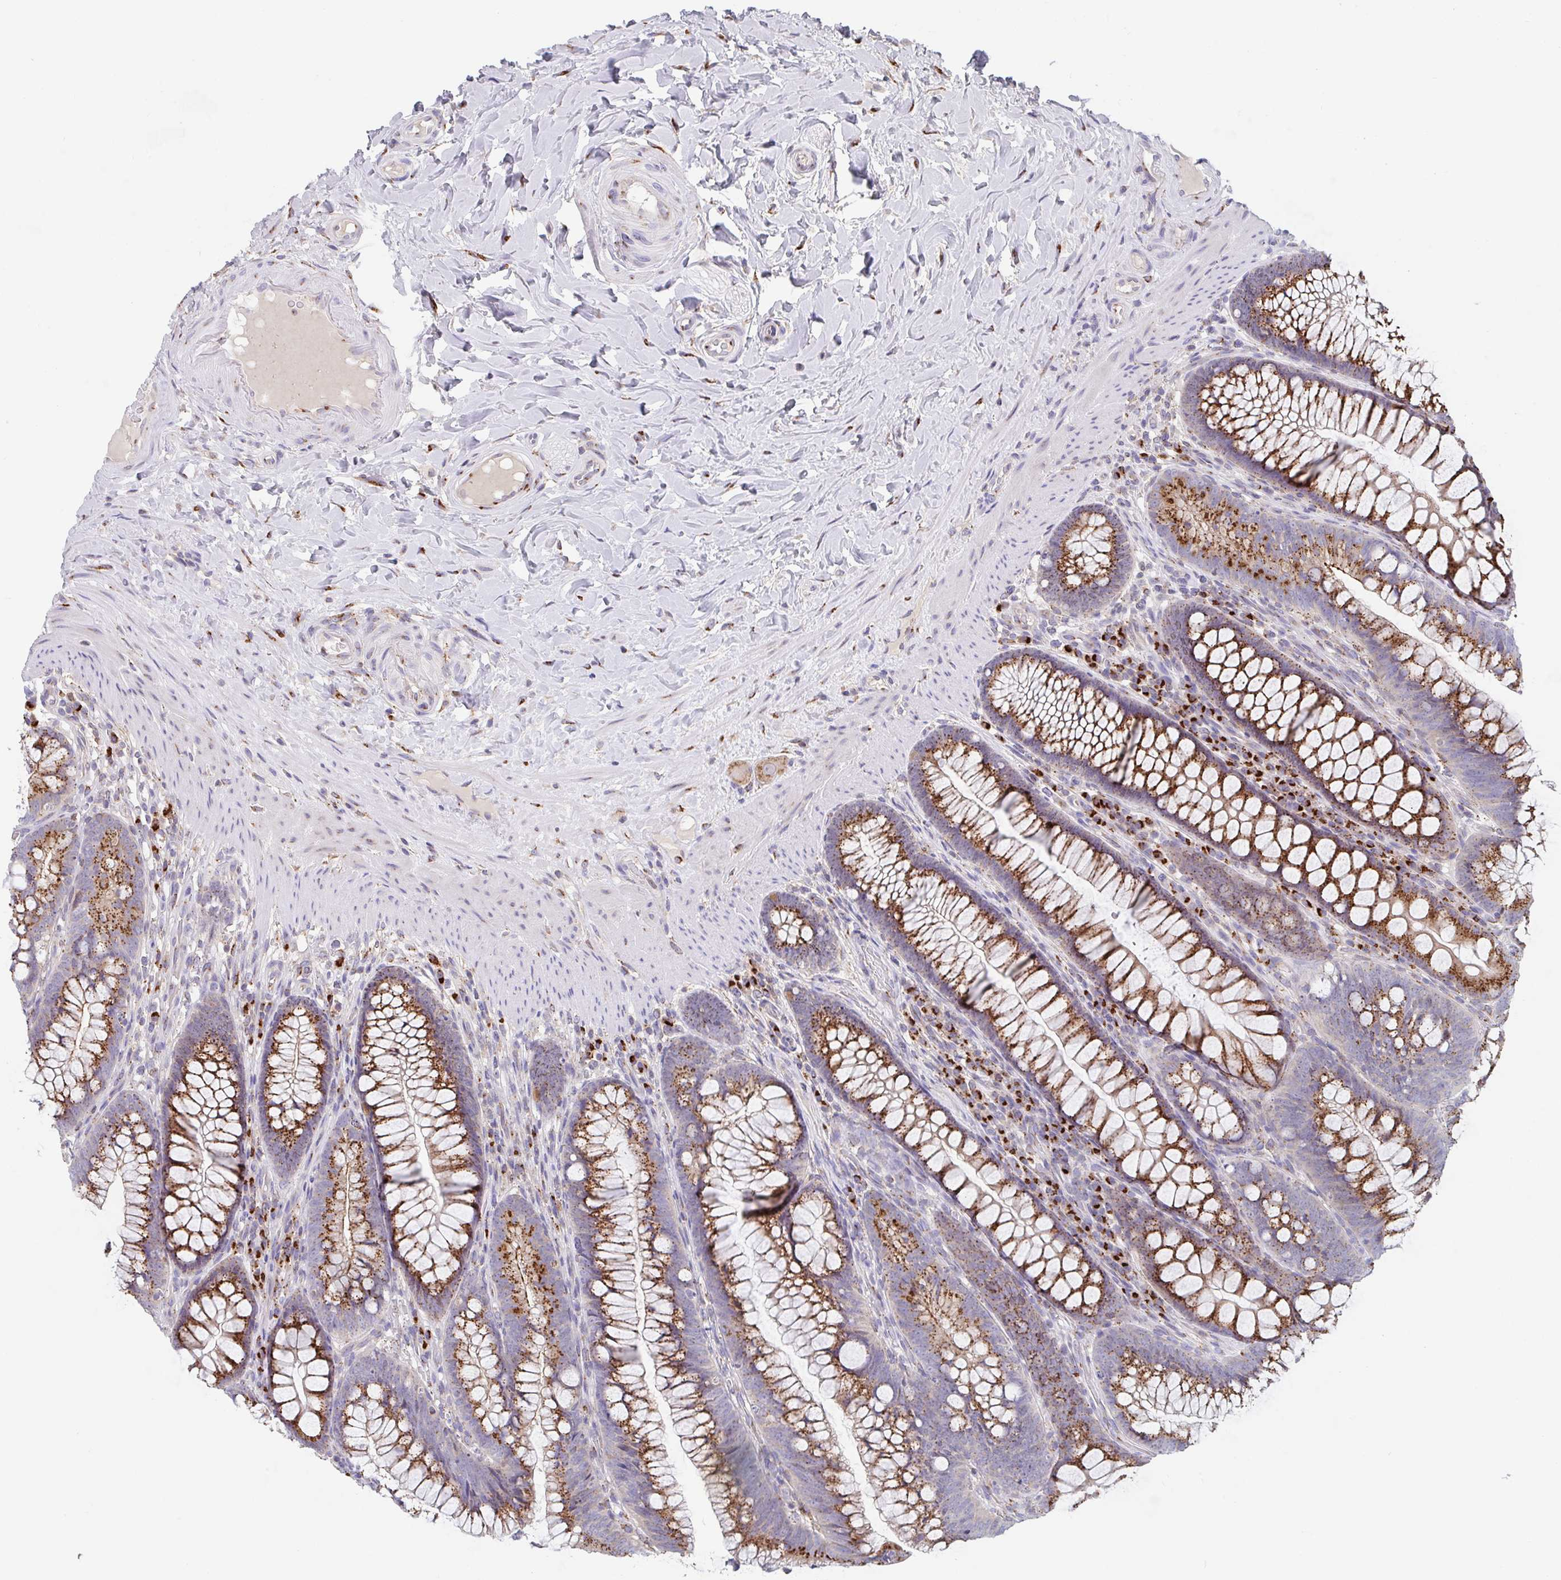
{"staining": {"intensity": "moderate", "quantity": ">75%", "location": "cytoplasmic/membranous"}, "tissue": "colon", "cell_type": "Endothelial cells", "image_type": "normal", "snomed": [{"axis": "morphology", "description": "Normal tissue, NOS"}, {"axis": "morphology", "description": "Adenoma, NOS"}, {"axis": "topography", "description": "Soft tissue"}, {"axis": "topography", "description": "Colon"}], "caption": "A photomicrograph of human colon stained for a protein exhibits moderate cytoplasmic/membranous brown staining in endothelial cells. (DAB (3,3'-diaminobenzidine) IHC with brightfield microscopy, high magnification).", "gene": "PROSER3", "patient": {"sex": "male", "age": 47}}